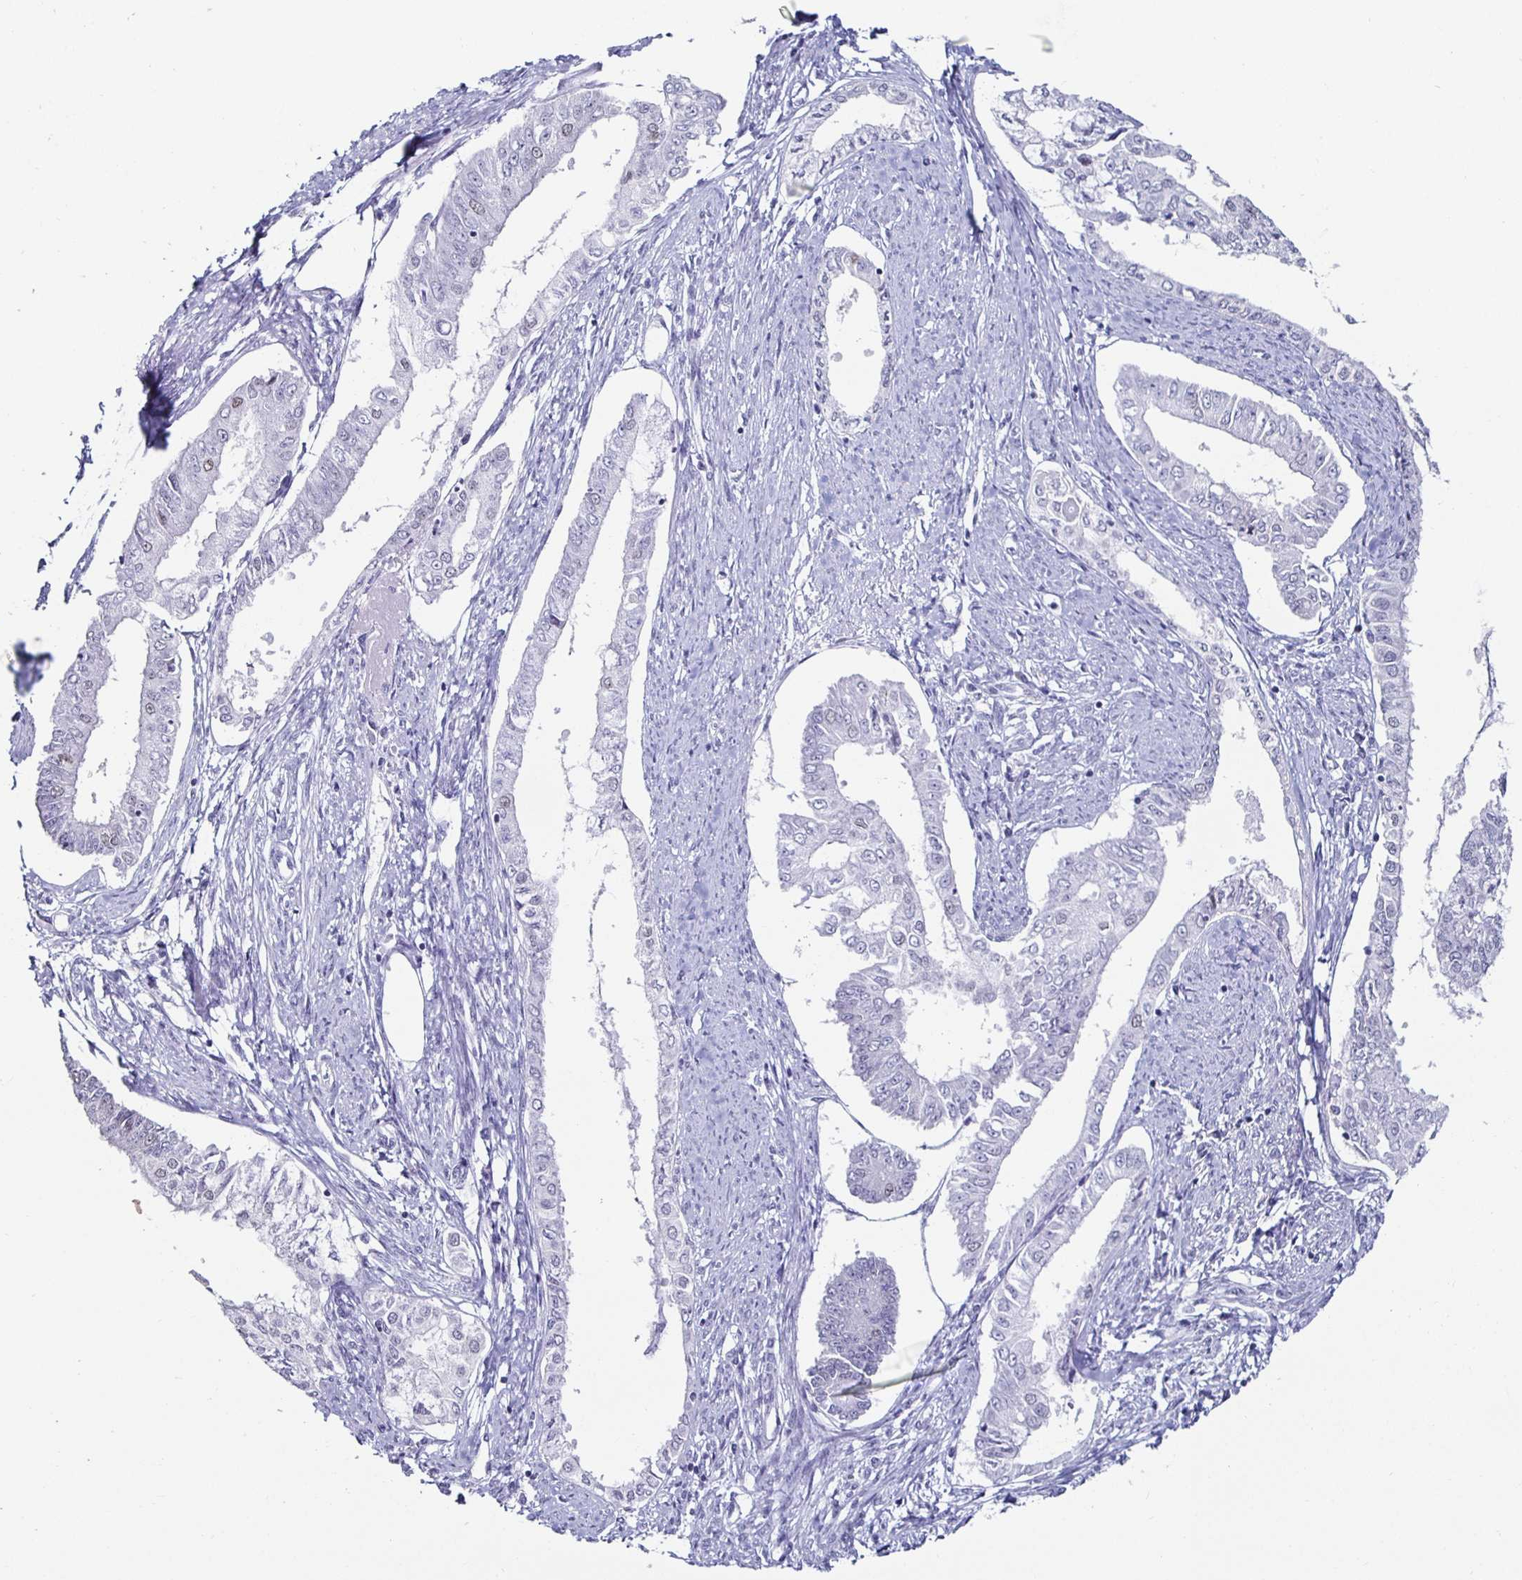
{"staining": {"intensity": "weak", "quantity": "<25%", "location": "nuclear"}, "tissue": "endometrial cancer", "cell_type": "Tumor cells", "image_type": "cancer", "snomed": [{"axis": "morphology", "description": "Adenocarcinoma, NOS"}, {"axis": "topography", "description": "Endometrium"}], "caption": "Photomicrograph shows no significant protein expression in tumor cells of endometrial adenocarcinoma.", "gene": "DDX39B", "patient": {"sex": "female", "age": 76}}